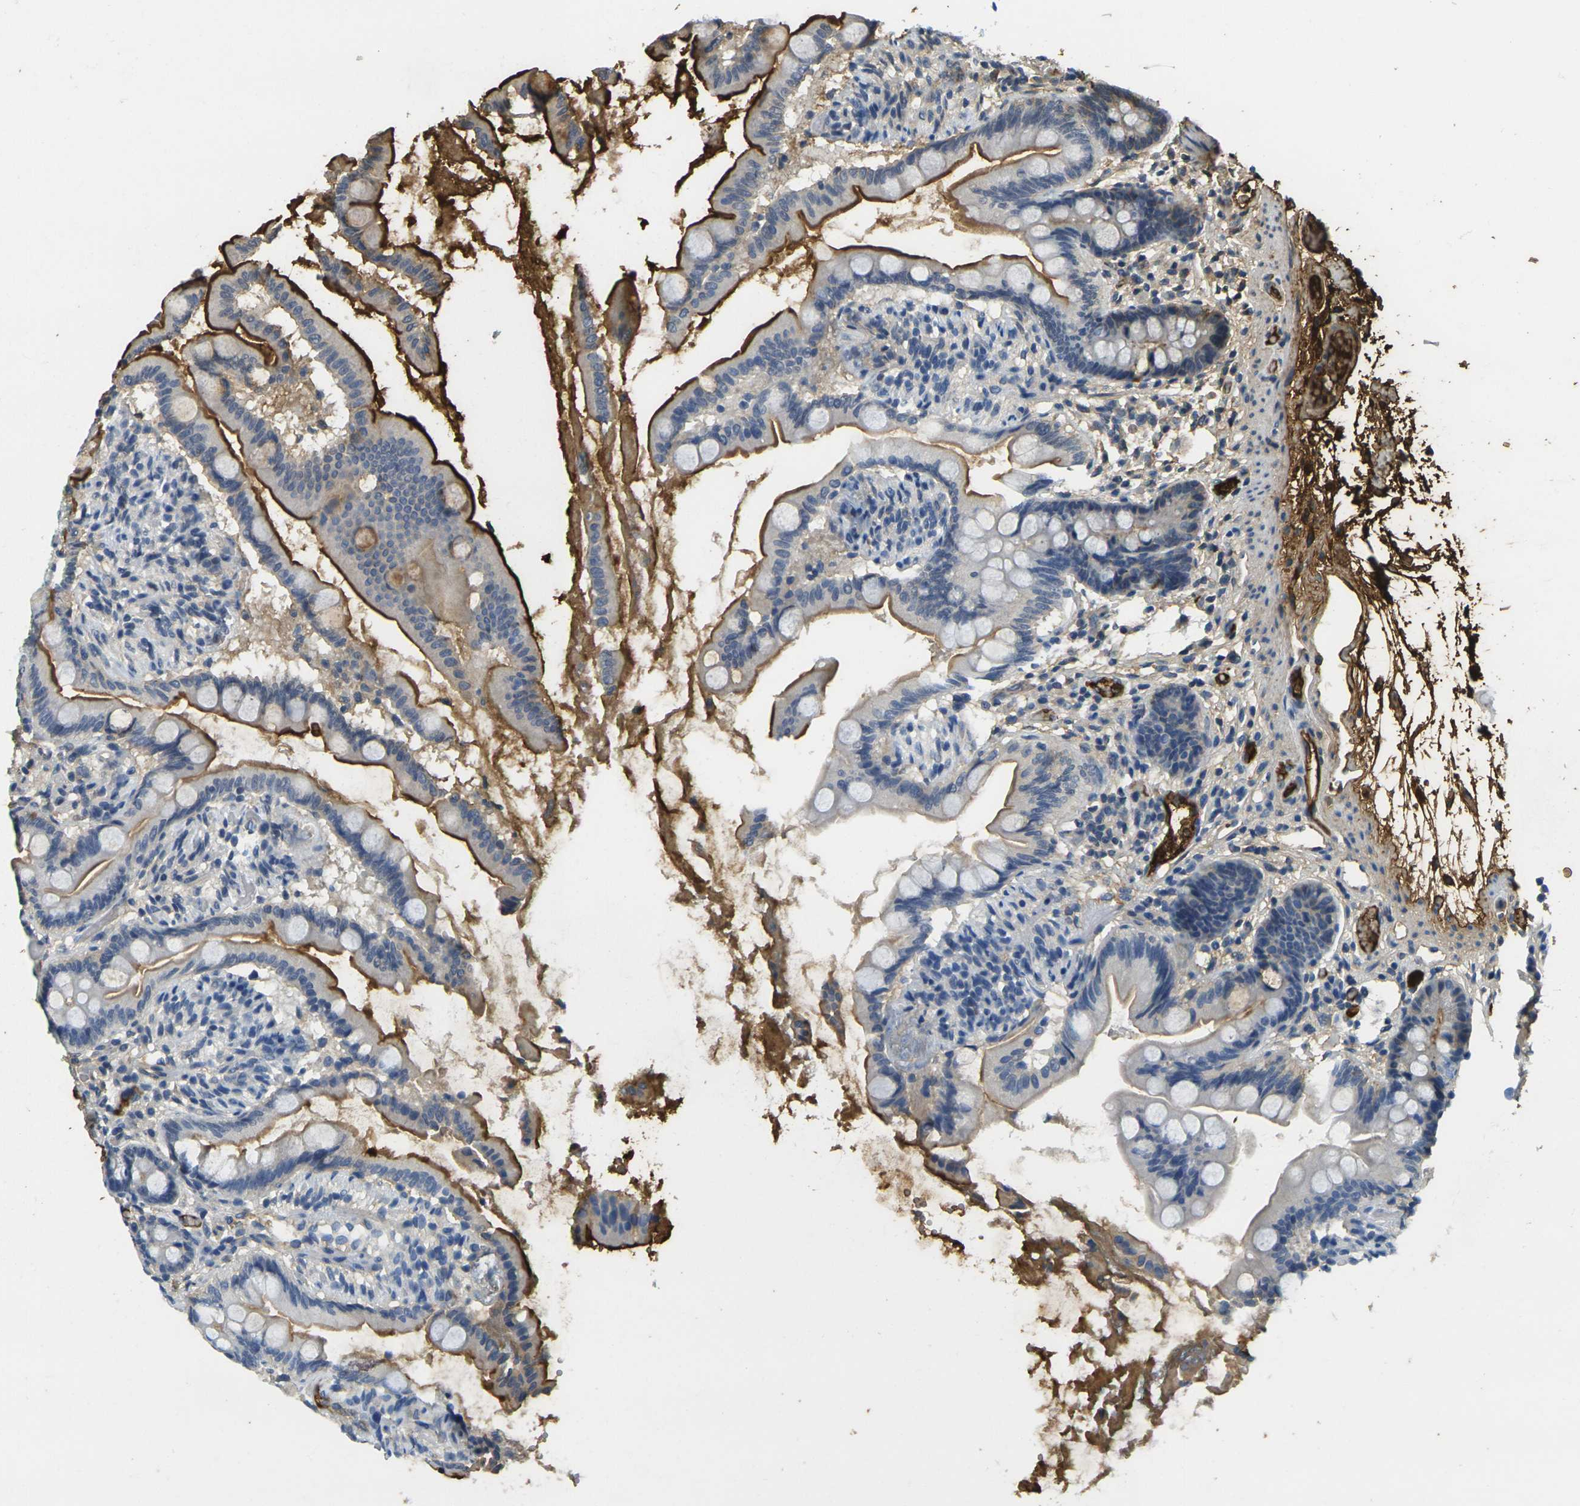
{"staining": {"intensity": "strong", "quantity": ">75%", "location": "cytoplasmic/membranous"}, "tissue": "small intestine", "cell_type": "Glandular cells", "image_type": "normal", "snomed": [{"axis": "morphology", "description": "Normal tissue, NOS"}, {"axis": "topography", "description": "Small intestine"}], "caption": "IHC of benign human small intestine reveals high levels of strong cytoplasmic/membranous positivity in about >75% of glandular cells. Nuclei are stained in blue.", "gene": "PLCD1", "patient": {"sex": "female", "age": 56}}